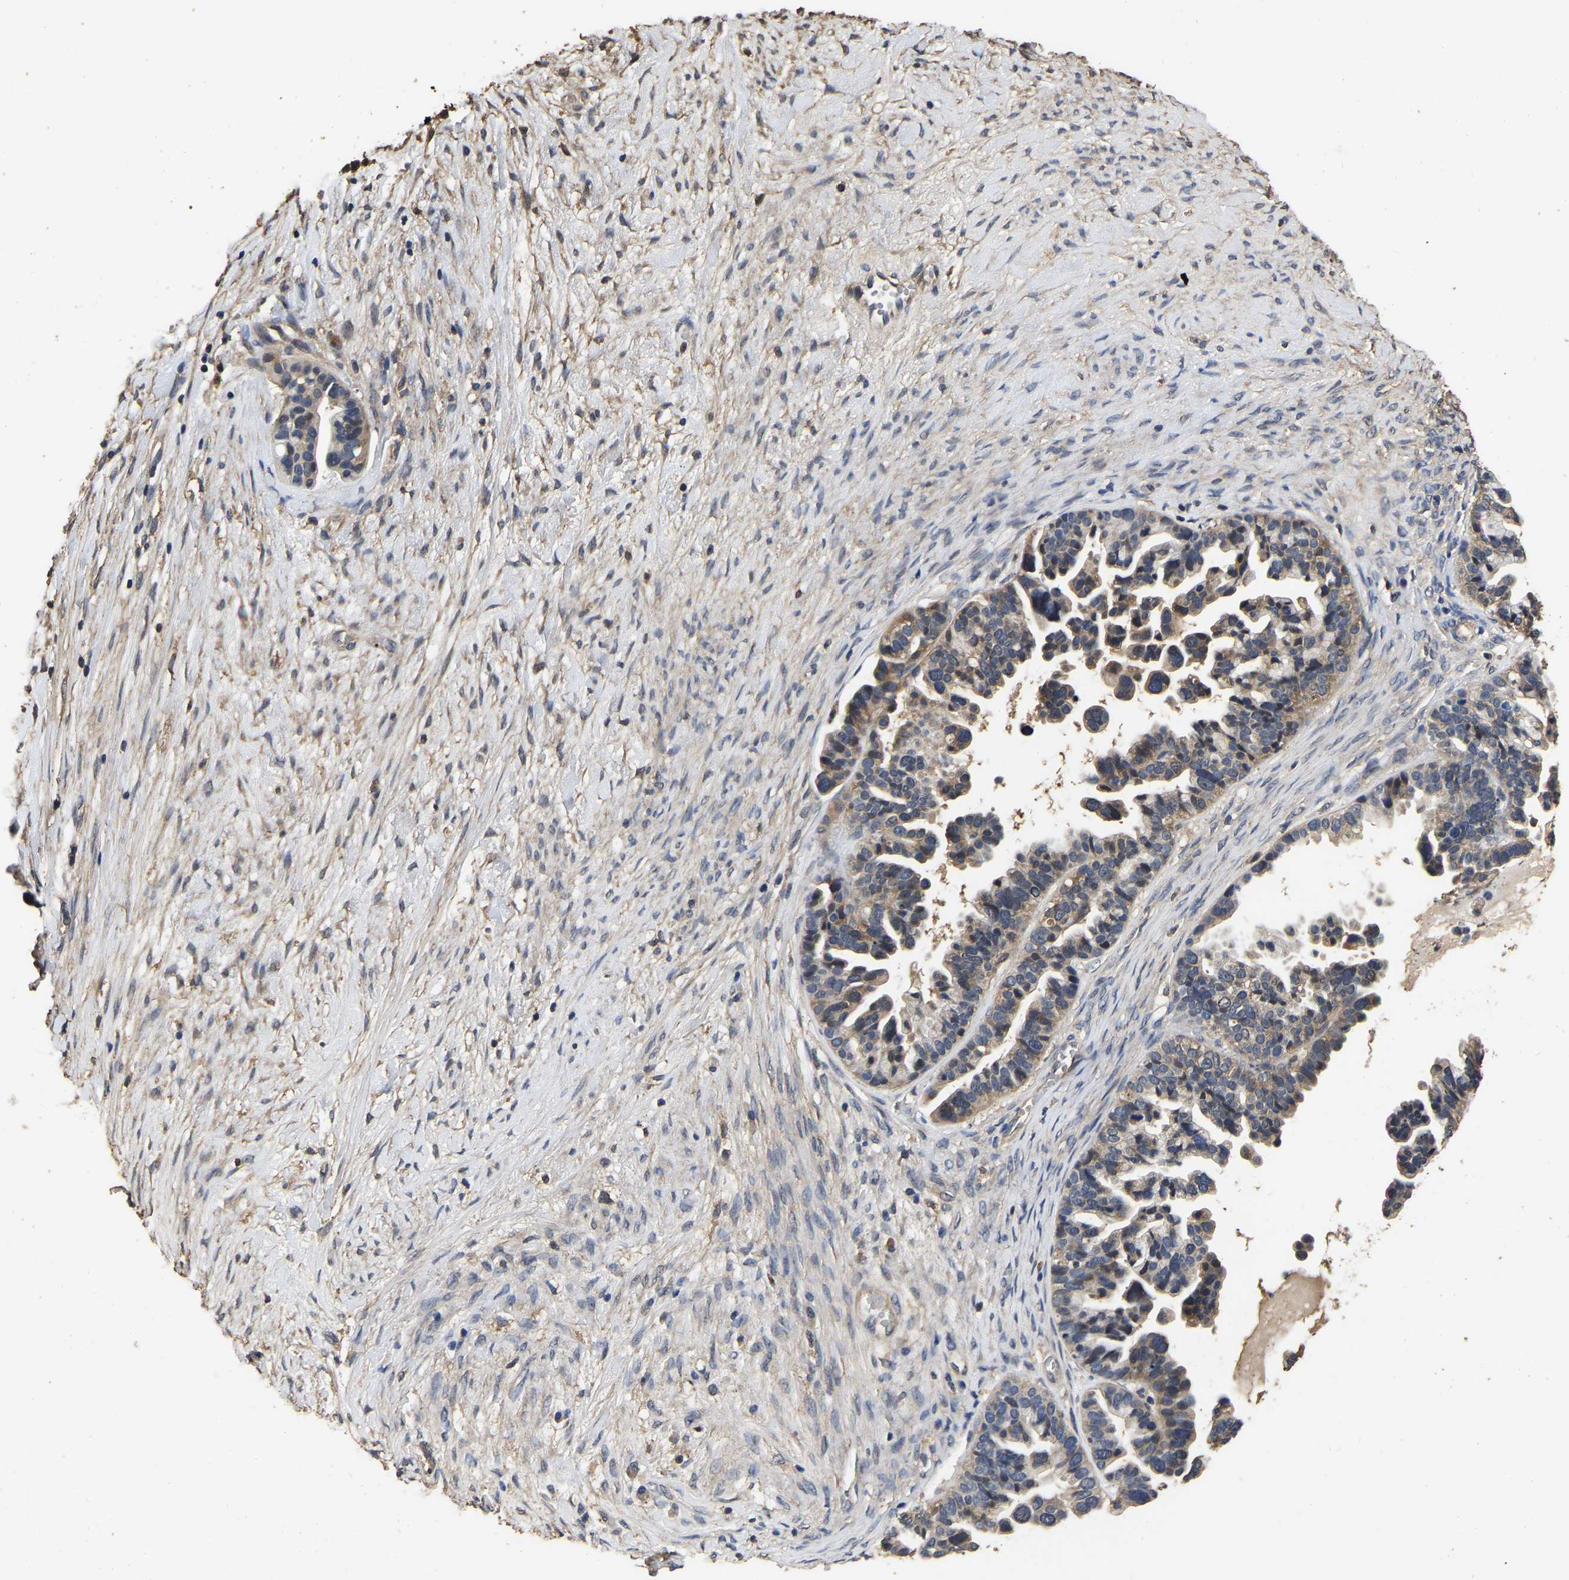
{"staining": {"intensity": "weak", "quantity": ">75%", "location": "cytoplasmic/membranous"}, "tissue": "ovarian cancer", "cell_type": "Tumor cells", "image_type": "cancer", "snomed": [{"axis": "morphology", "description": "Cystadenocarcinoma, serous, NOS"}, {"axis": "topography", "description": "Ovary"}], "caption": "IHC of human ovarian cancer (serous cystadenocarcinoma) shows low levels of weak cytoplasmic/membranous staining in approximately >75% of tumor cells.", "gene": "STK32C", "patient": {"sex": "female", "age": 56}}